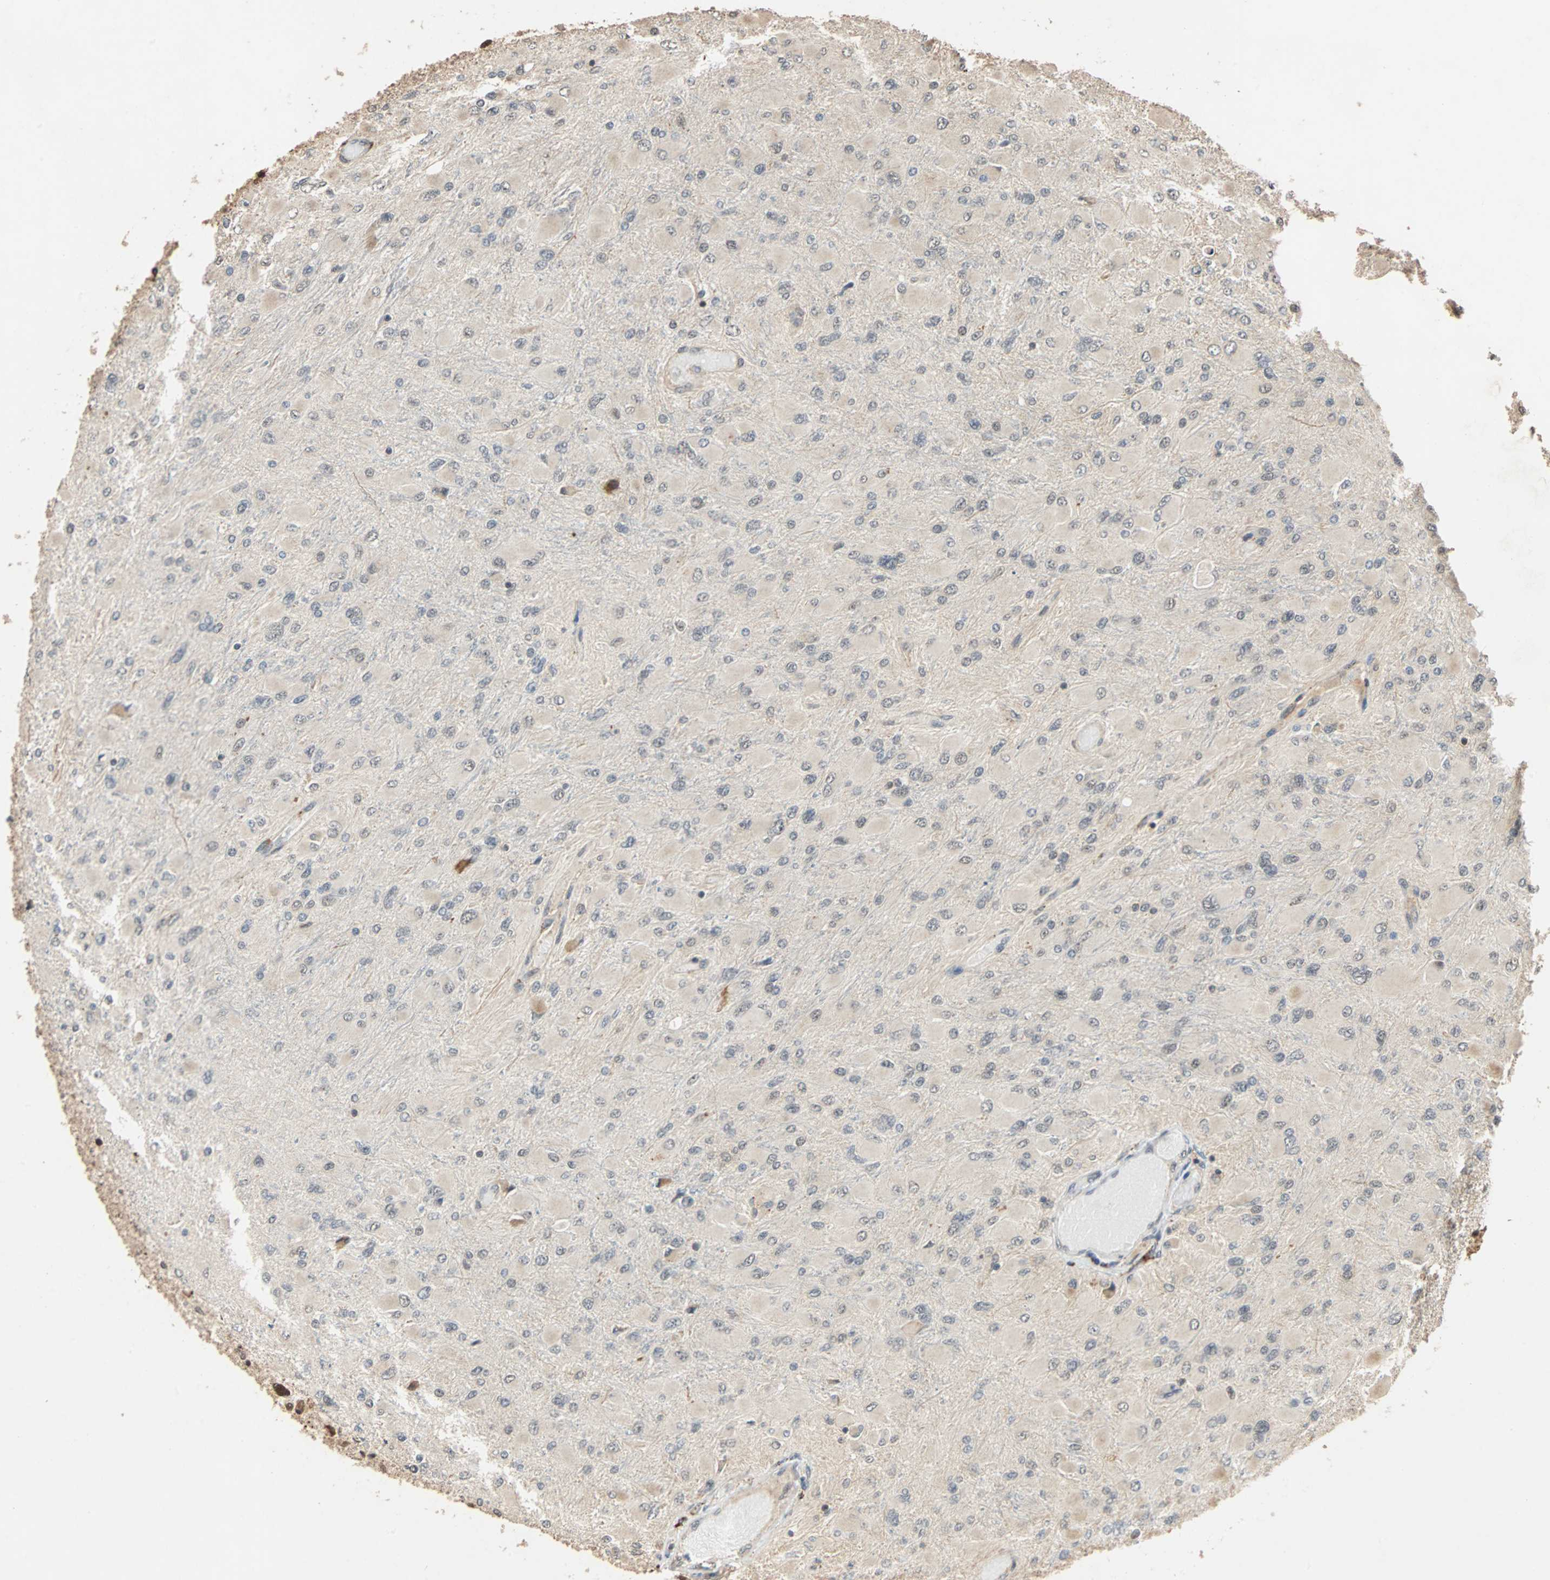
{"staining": {"intensity": "weak", "quantity": ">75%", "location": "cytoplasmic/membranous"}, "tissue": "glioma", "cell_type": "Tumor cells", "image_type": "cancer", "snomed": [{"axis": "morphology", "description": "Glioma, malignant, High grade"}, {"axis": "topography", "description": "Cerebral cortex"}], "caption": "Human glioma stained with a brown dye shows weak cytoplasmic/membranous positive staining in approximately >75% of tumor cells.", "gene": "CDC5L", "patient": {"sex": "female", "age": 36}}